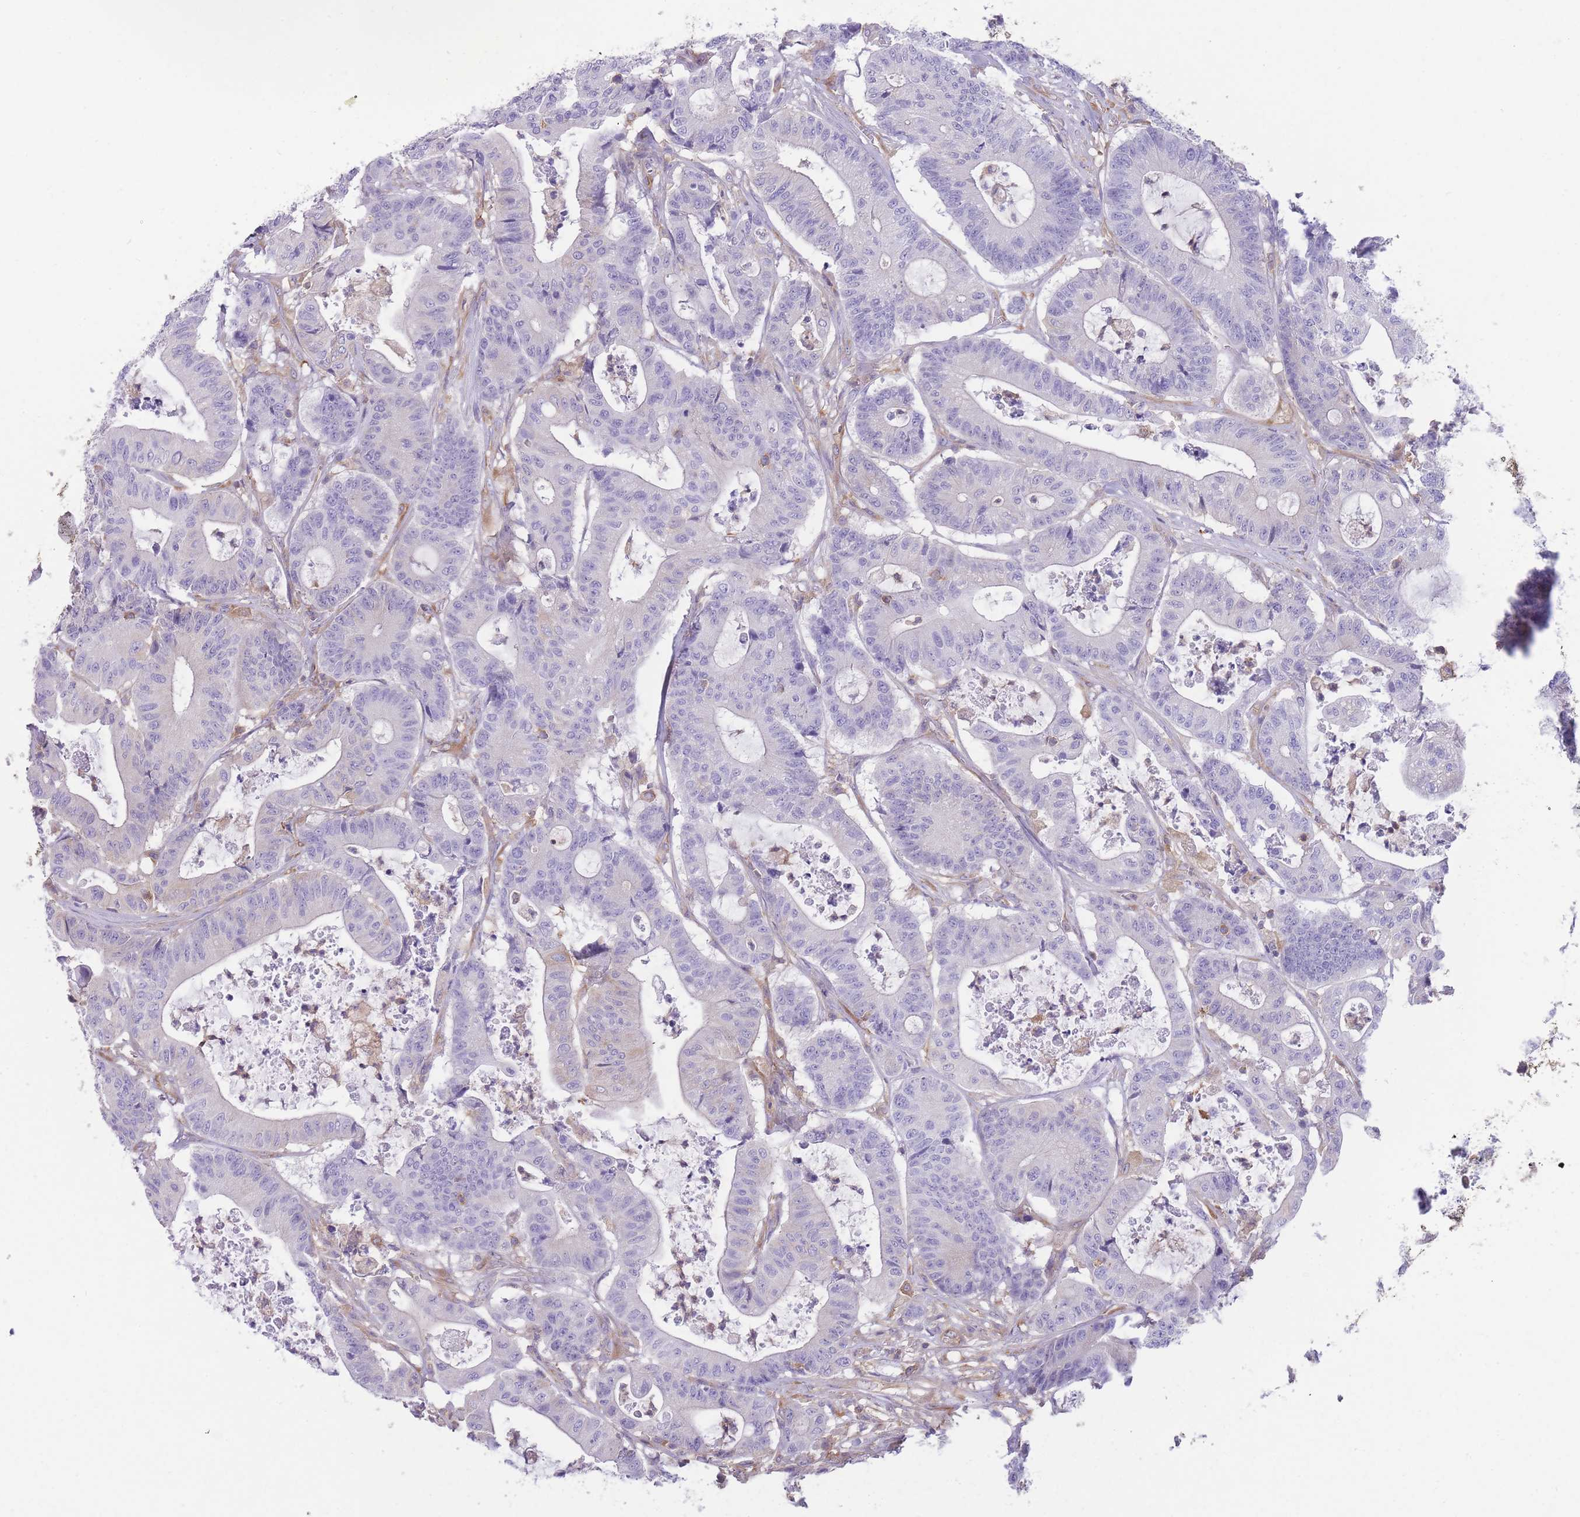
{"staining": {"intensity": "negative", "quantity": "none", "location": "none"}, "tissue": "colorectal cancer", "cell_type": "Tumor cells", "image_type": "cancer", "snomed": [{"axis": "morphology", "description": "Adenocarcinoma, NOS"}, {"axis": "topography", "description": "Colon"}], "caption": "IHC photomicrograph of colorectal cancer stained for a protein (brown), which reveals no expression in tumor cells.", "gene": "PRKAR1A", "patient": {"sex": "female", "age": 84}}